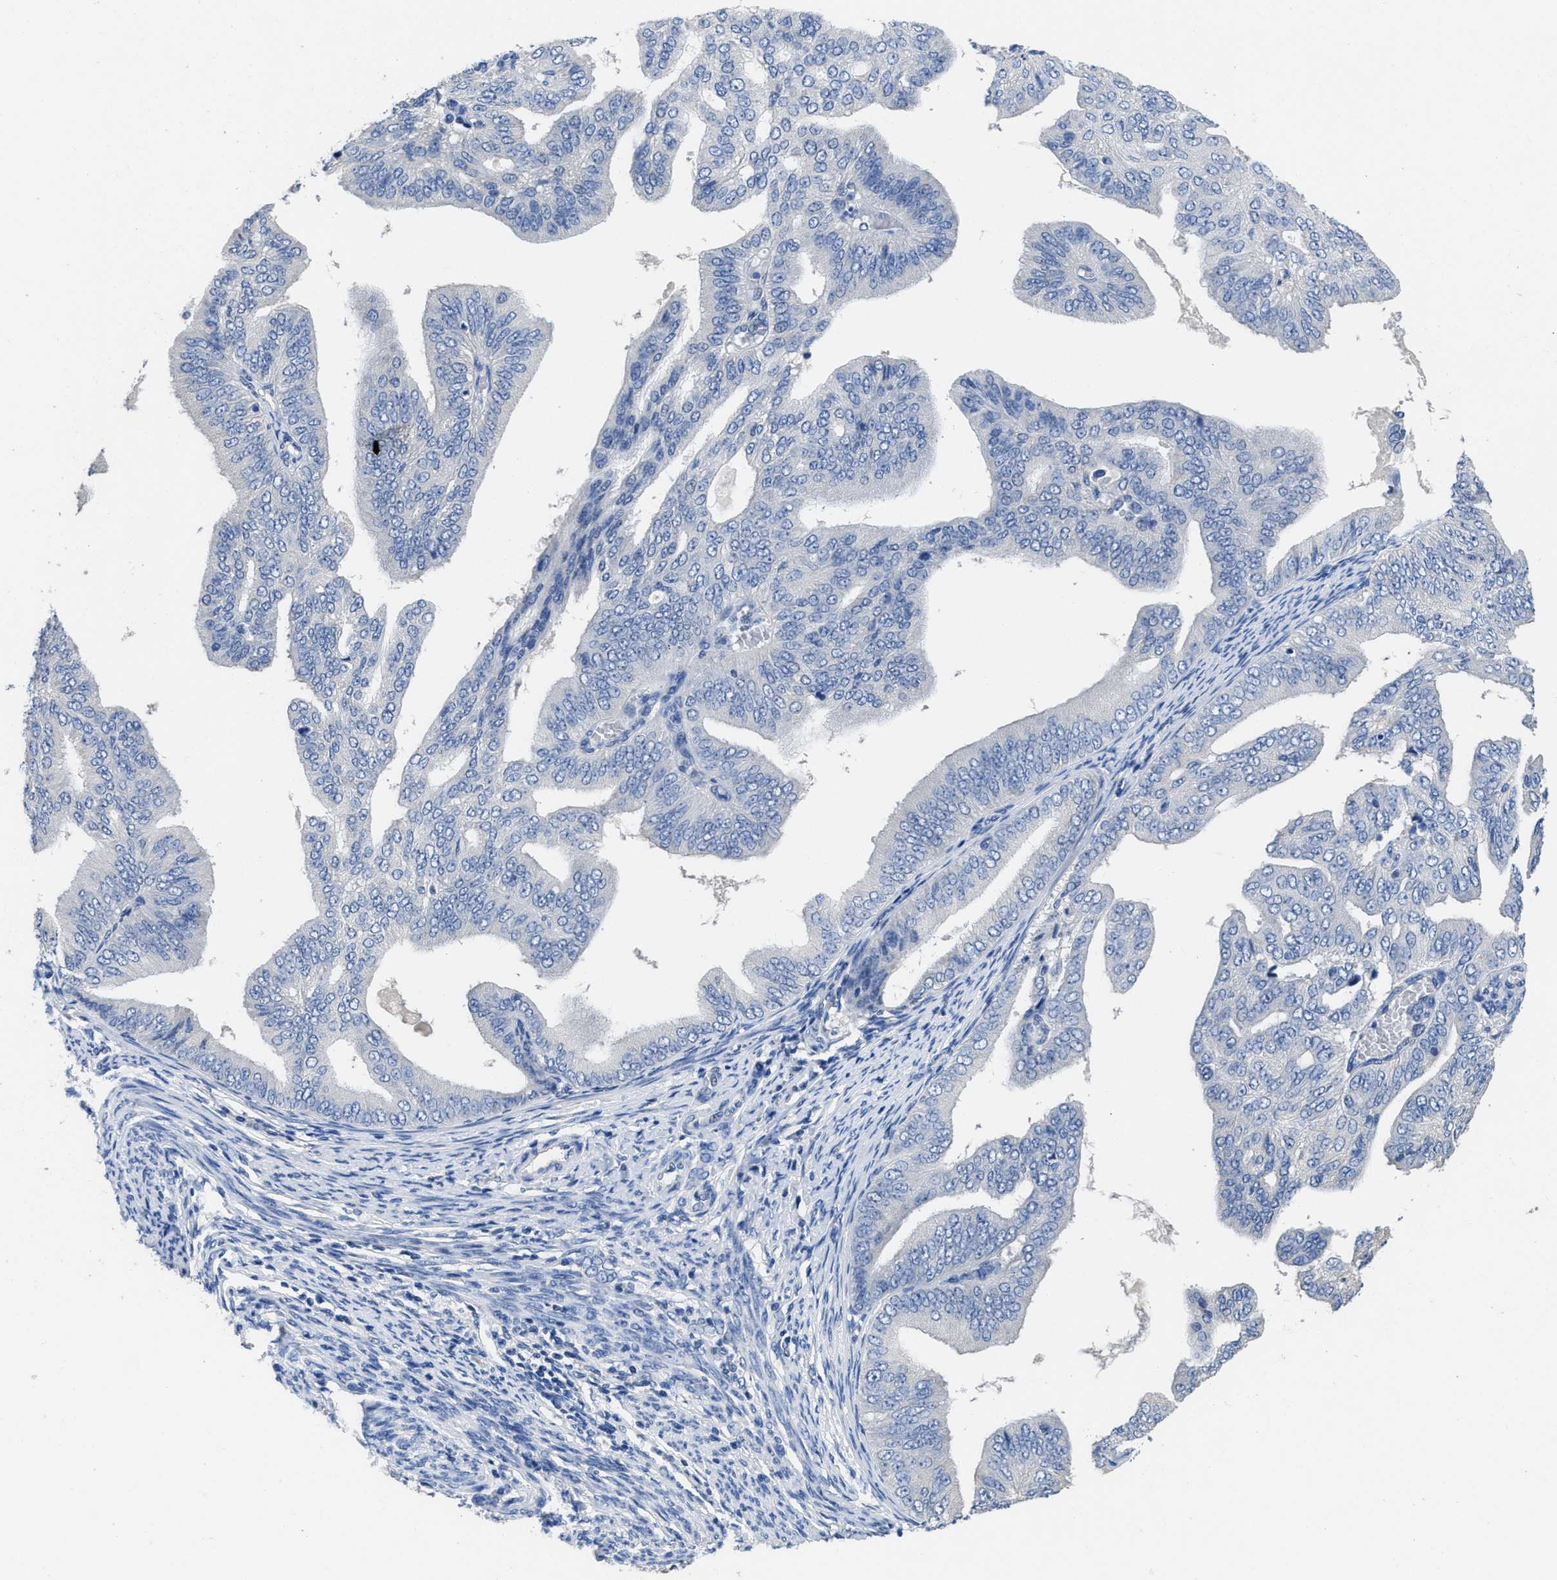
{"staining": {"intensity": "negative", "quantity": "none", "location": "none"}, "tissue": "endometrial cancer", "cell_type": "Tumor cells", "image_type": "cancer", "snomed": [{"axis": "morphology", "description": "Adenocarcinoma, NOS"}, {"axis": "topography", "description": "Endometrium"}], "caption": "Protein analysis of endometrial adenocarcinoma exhibits no significant expression in tumor cells.", "gene": "CA9", "patient": {"sex": "female", "age": 58}}